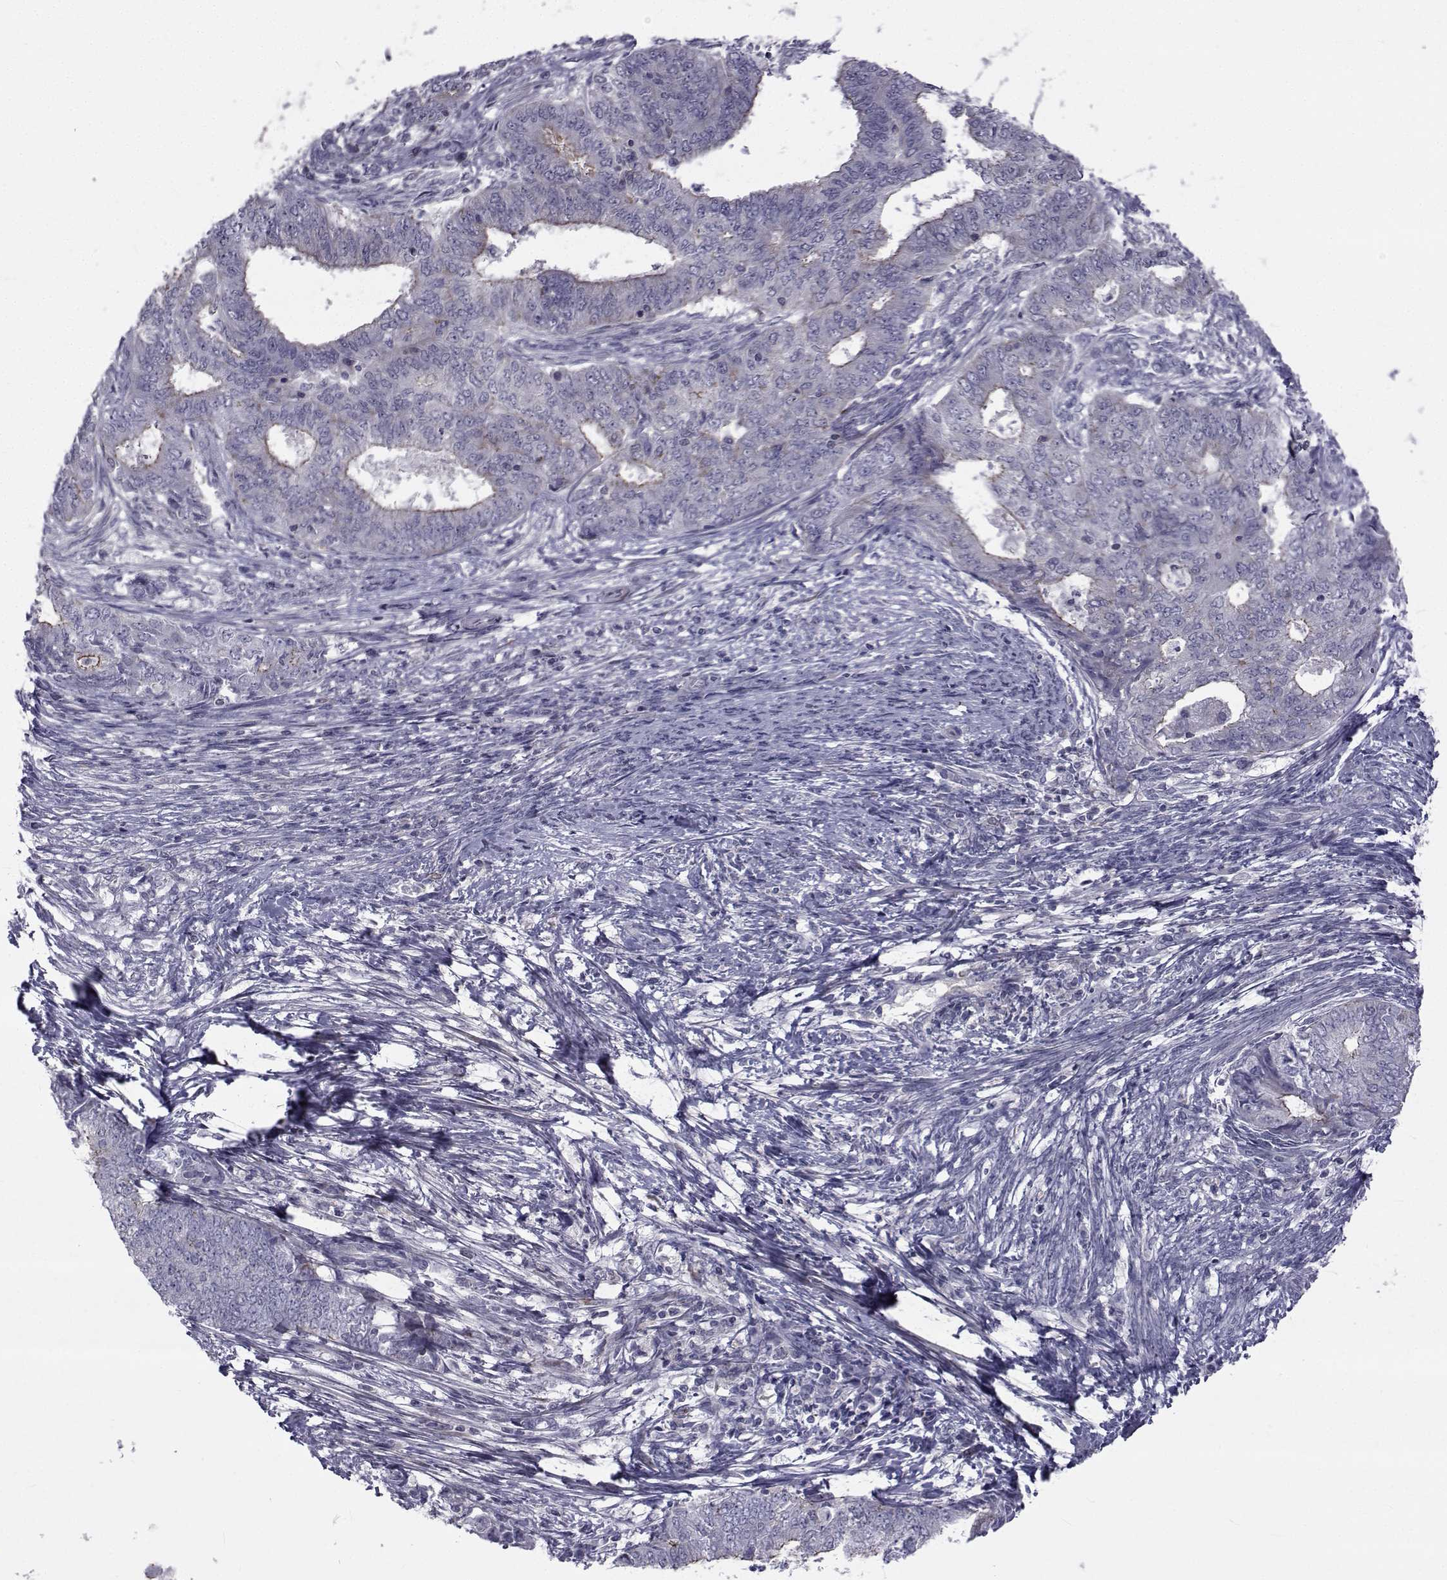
{"staining": {"intensity": "strong", "quantity": "25%-75%", "location": "cytoplasmic/membranous"}, "tissue": "endometrial cancer", "cell_type": "Tumor cells", "image_type": "cancer", "snomed": [{"axis": "morphology", "description": "Adenocarcinoma, NOS"}, {"axis": "topography", "description": "Endometrium"}], "caption": "Protein analysis of endometrial cancer (adenocarcinoma) tissue demonstrates strong cytoplasmic/membranous staining in approximately 25%-75% of tumor cells. The protein of interest is shown in brown color, while the nuclei are stained blue.", "gene": "SLC30A10", "patient": {"sex": "female", "age": 62}}